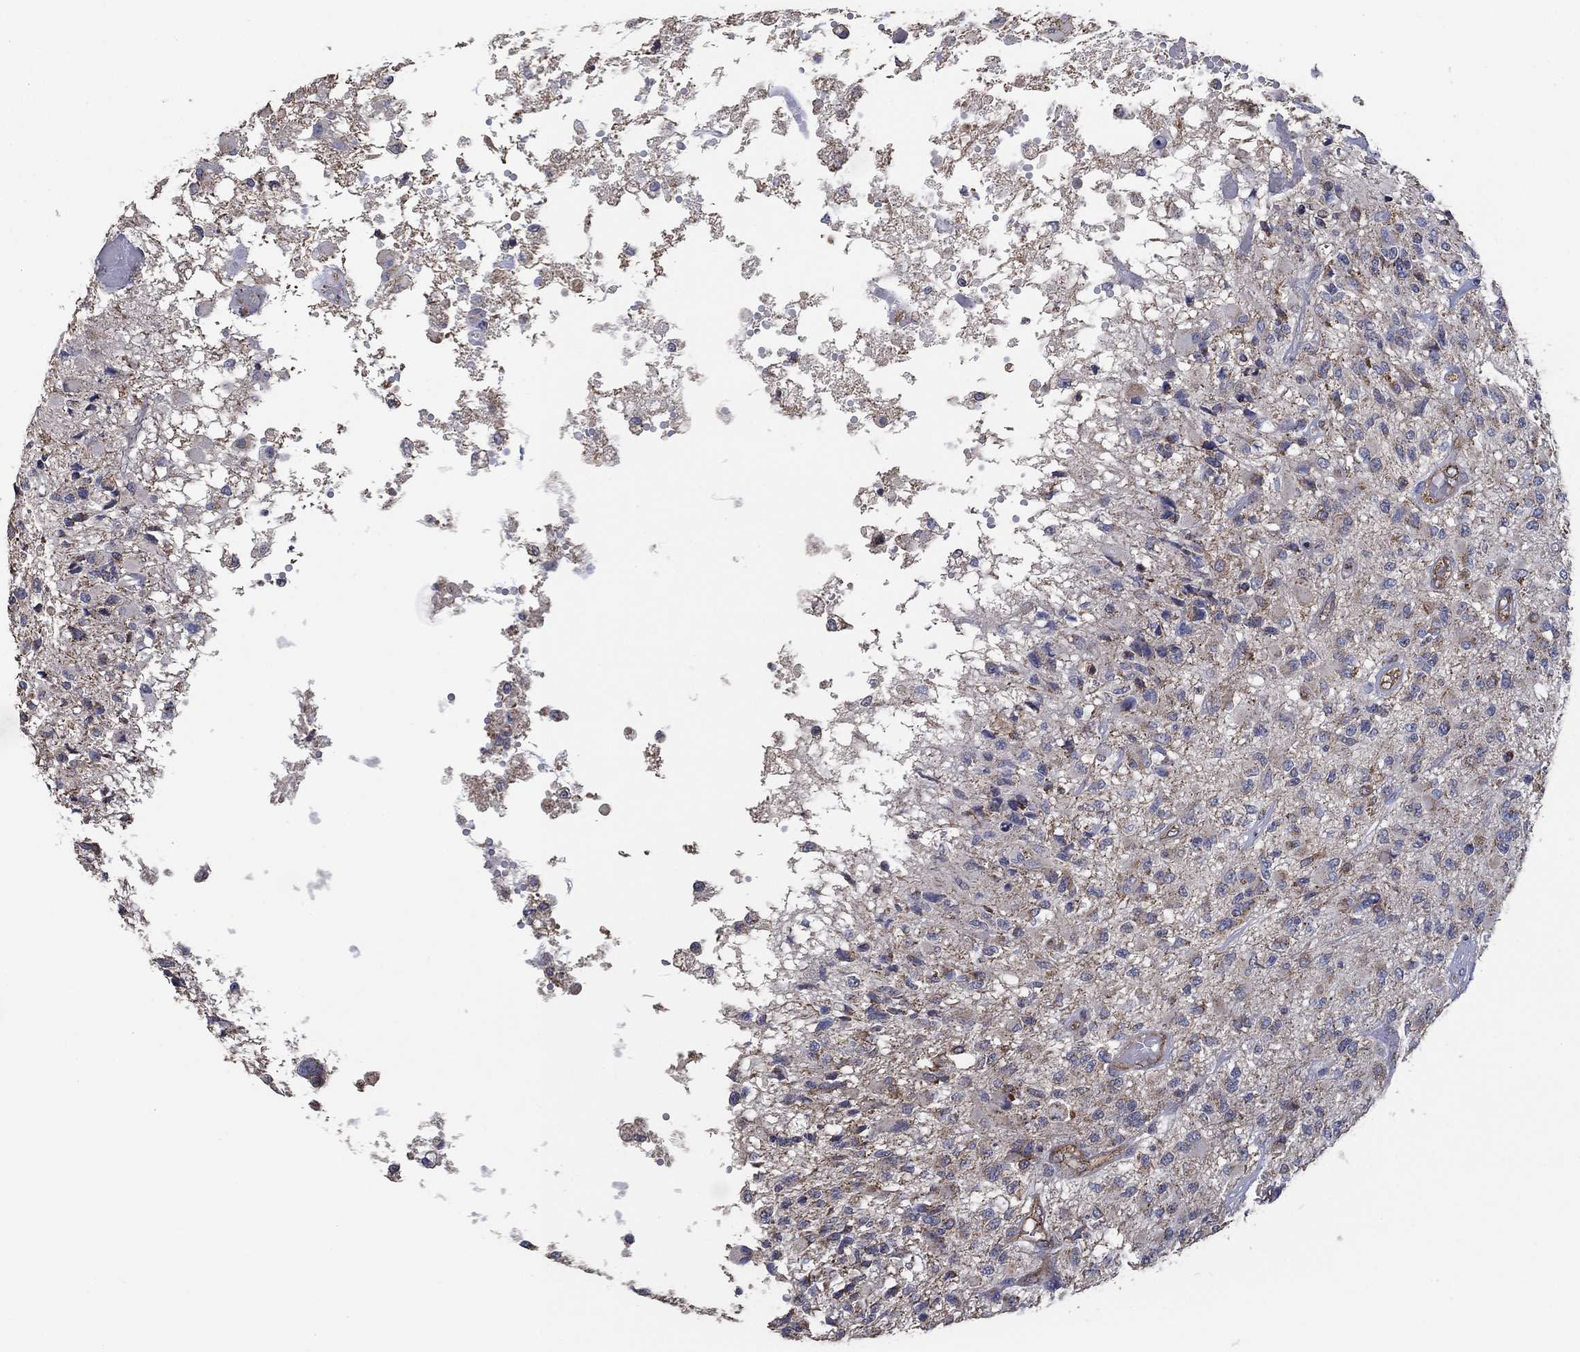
{"staining": {"intensity": "moderate", "quantity": "<25%", "location": "cytoplasmic/membranous"}, "tissue": "glioma", "cell_type": "Tumor cells", "image_type": "cancer", "snomed": [{"axis": "morphology", "description": "Glioma, malignant, High grade"}, {"axis": "topography", "description": "Brain"}], "caption": "High-grade glioma (malignant) stained with IHC shows moderate cytoplasmic/membranous expression in about <25% of tumor cells. The protein is stained brown, and the nuclei are stained in blue (DAB IHC with brightfield microscopy, high magnification).", "gene": "HID1", "patient": {"sex": "female", "age": 63}}